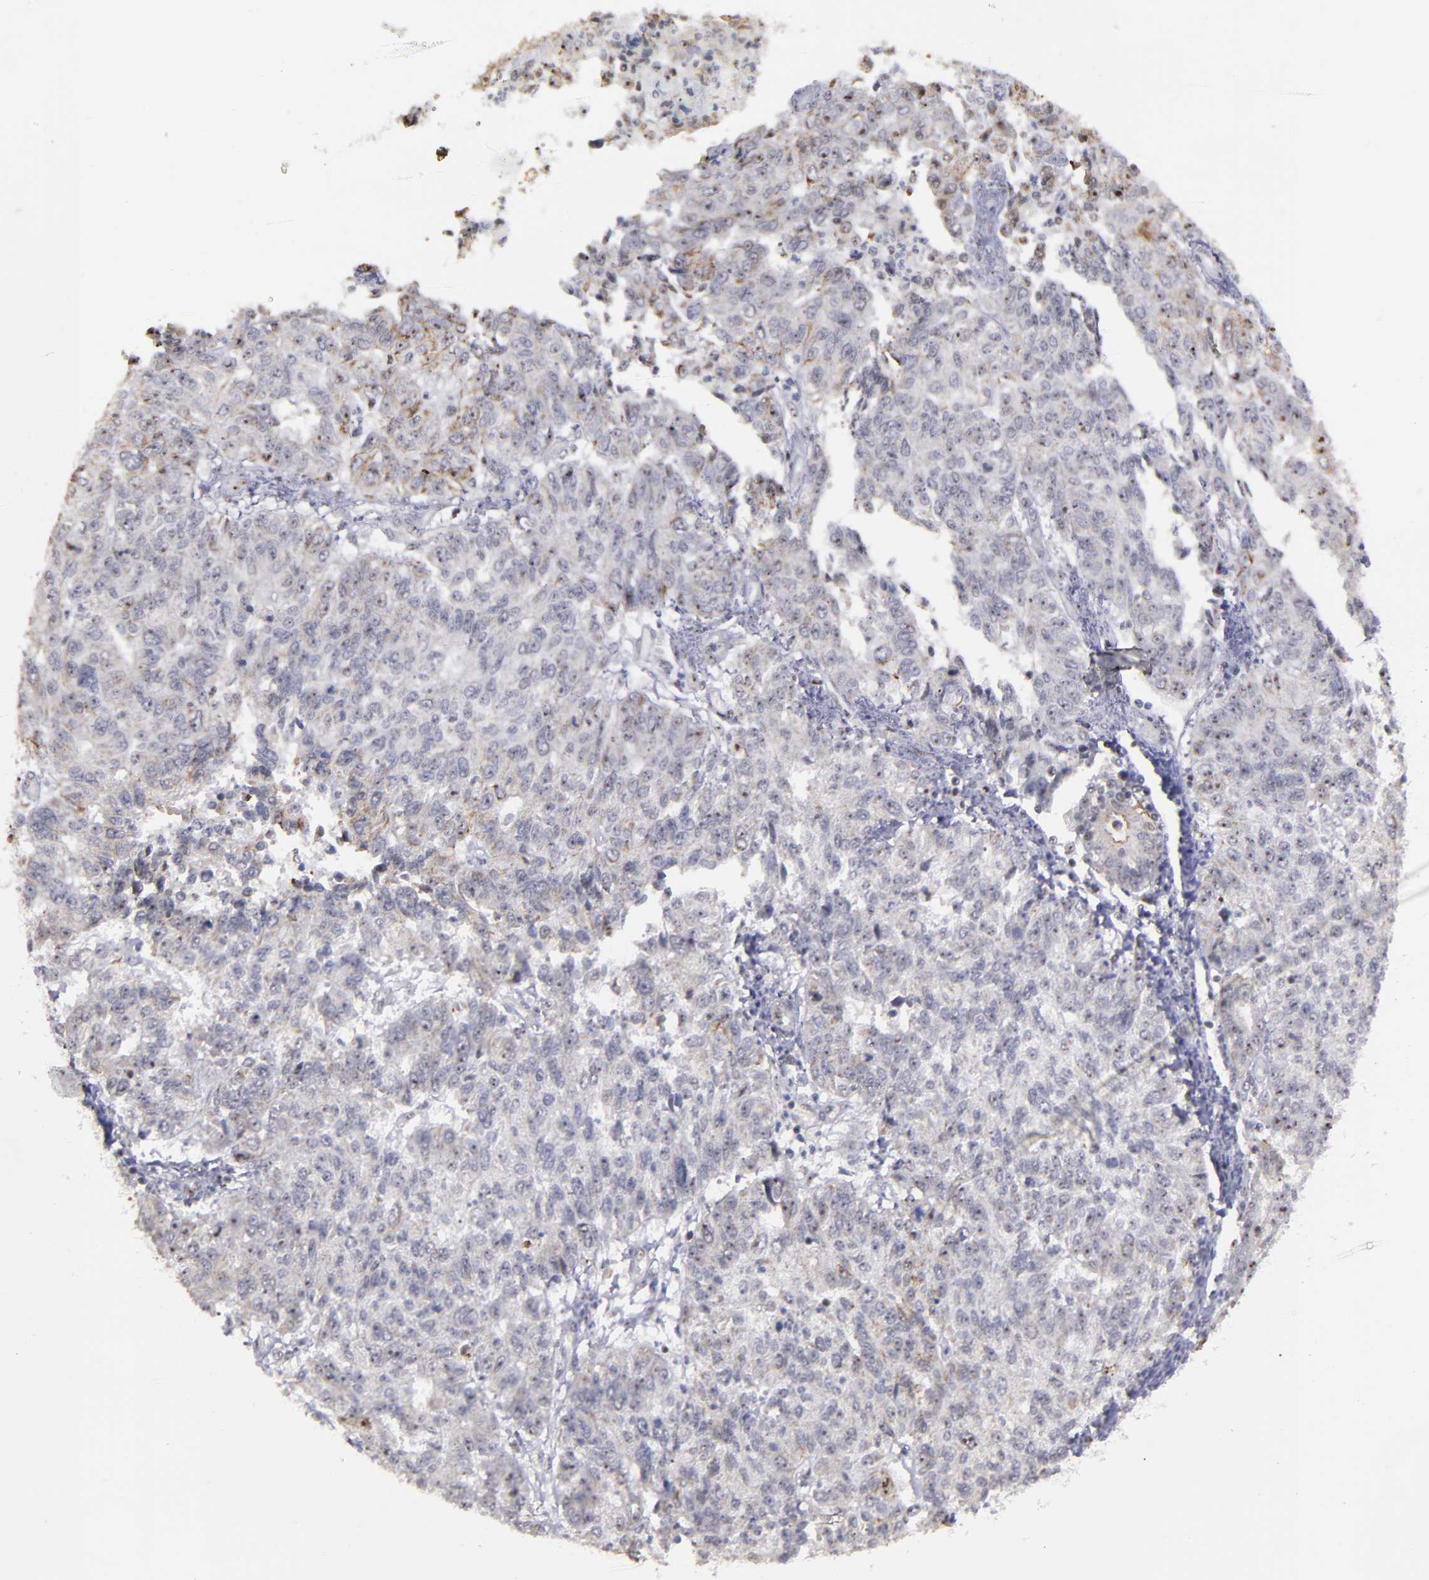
{"staining": {"intensity": "weak", "quantity": "25%-75%", "location": "cytoplasmic/membranous,nuclear"}, "tissue": "endometrial cancer", "cell_type": "Tumor cells", "image_type": "cancer", "snomed": [{"axis": "morphology", "description": "Adenocarcinoma, NOS"}, {"axis": "topography", "description": "Endometrium"}], "caption": "There is low levels of weak cytoplasmic/membranous and nuclear staining in tumor cells of endometrial cancer, as demonstrated by immunohistochemical staining (brown color).", "gene": "DDX24", "patient": {"sex": "female", "age": 42}}